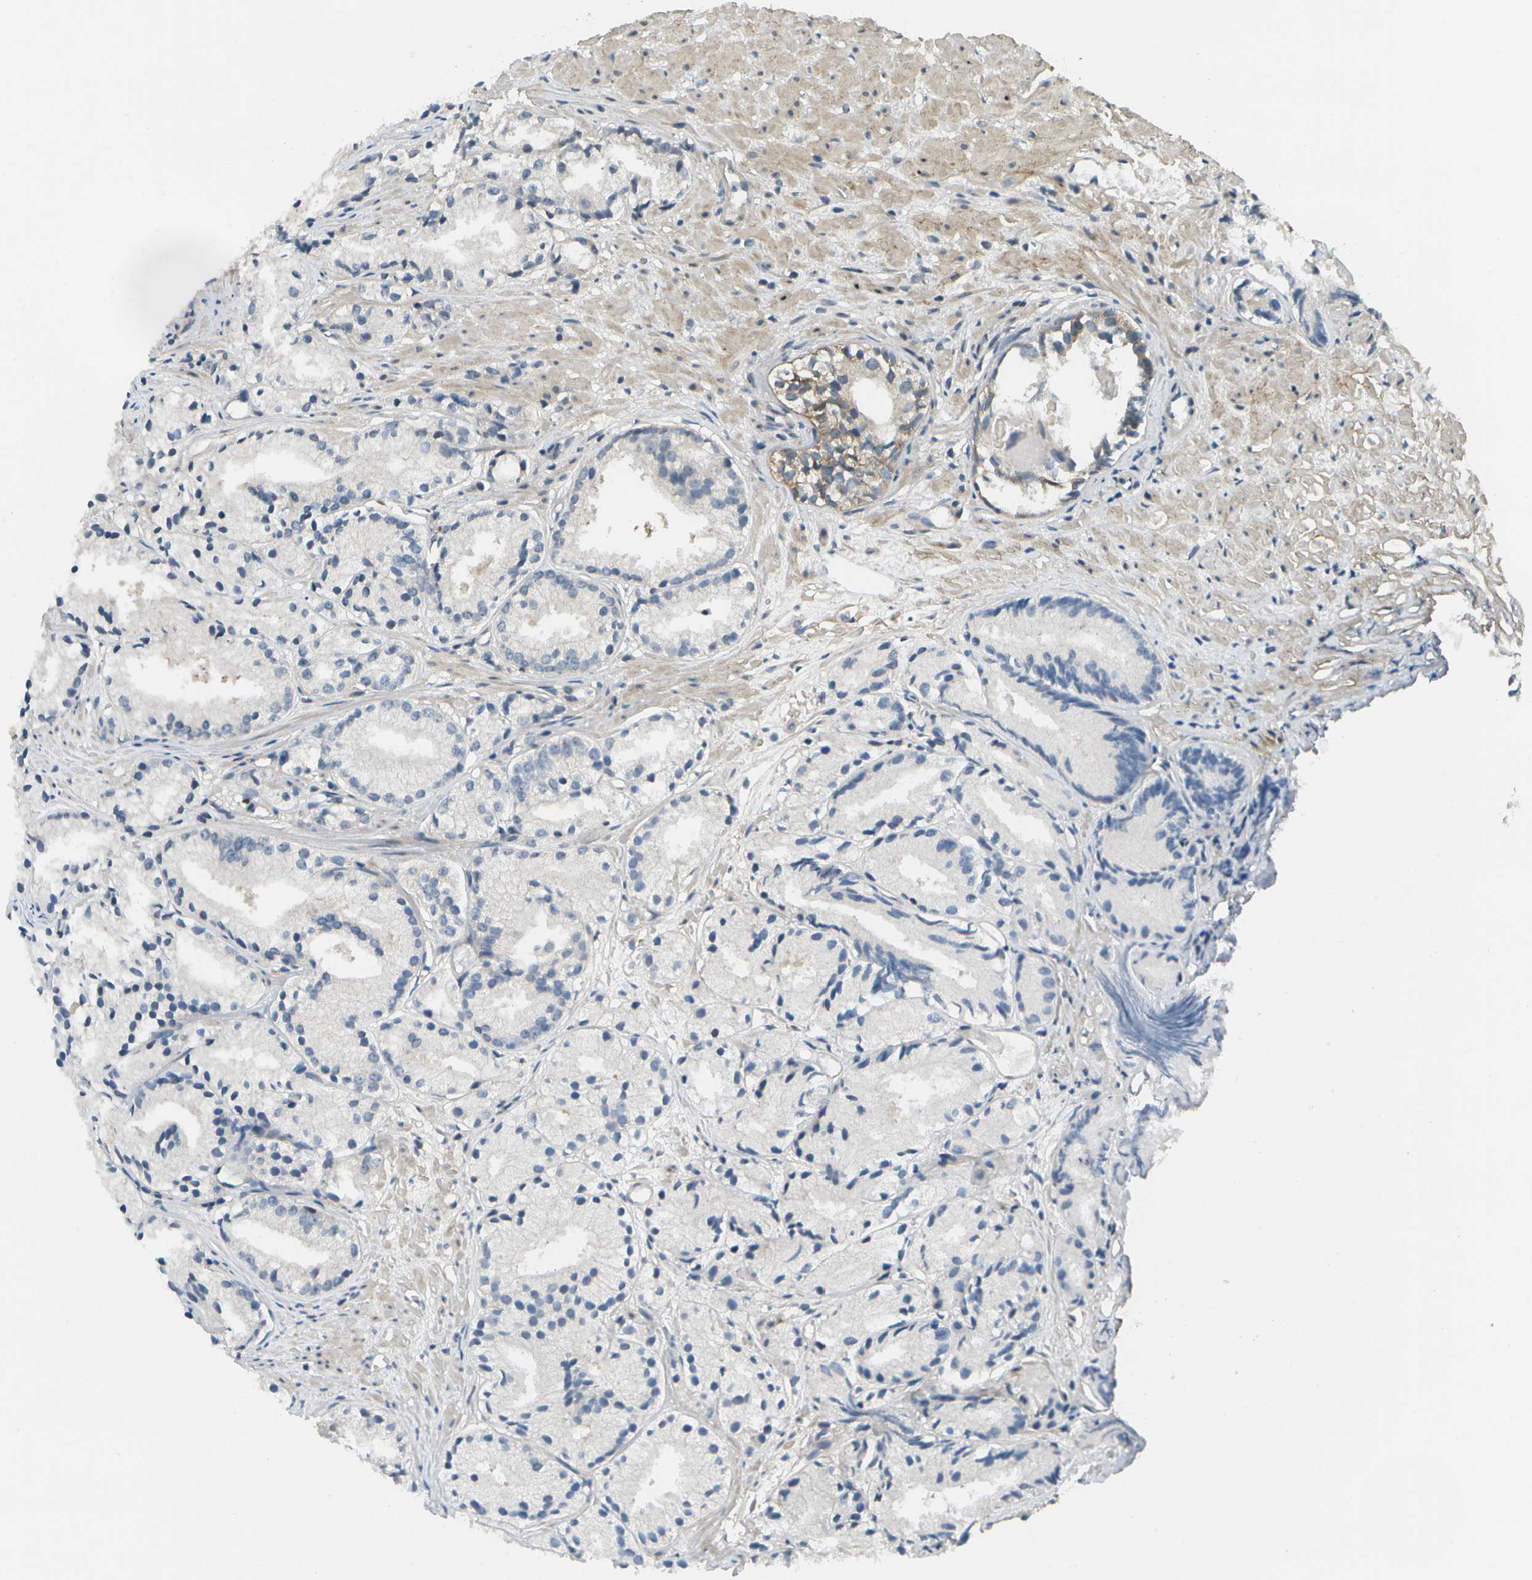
{"staining": {"intensity": "weak", "quantity": "<25%", "location": "cytoplasmic/membranous"}, "tissue": "prostate cancer", "cell_type": "Tumor cells", "image_type": "cancer", "snomed": [{"axis": "morphology", "description": "Adenocarcinoma, Low grade"}, {"axis": "topography", "description": "Prostate"}], "caption": "Image shows no protein expression in tumor cells of prostate cancer (low-grade adenocarcinoma) tissue.", "gene": "WNK2", "patient": {"sex": "male", "age": 72}}